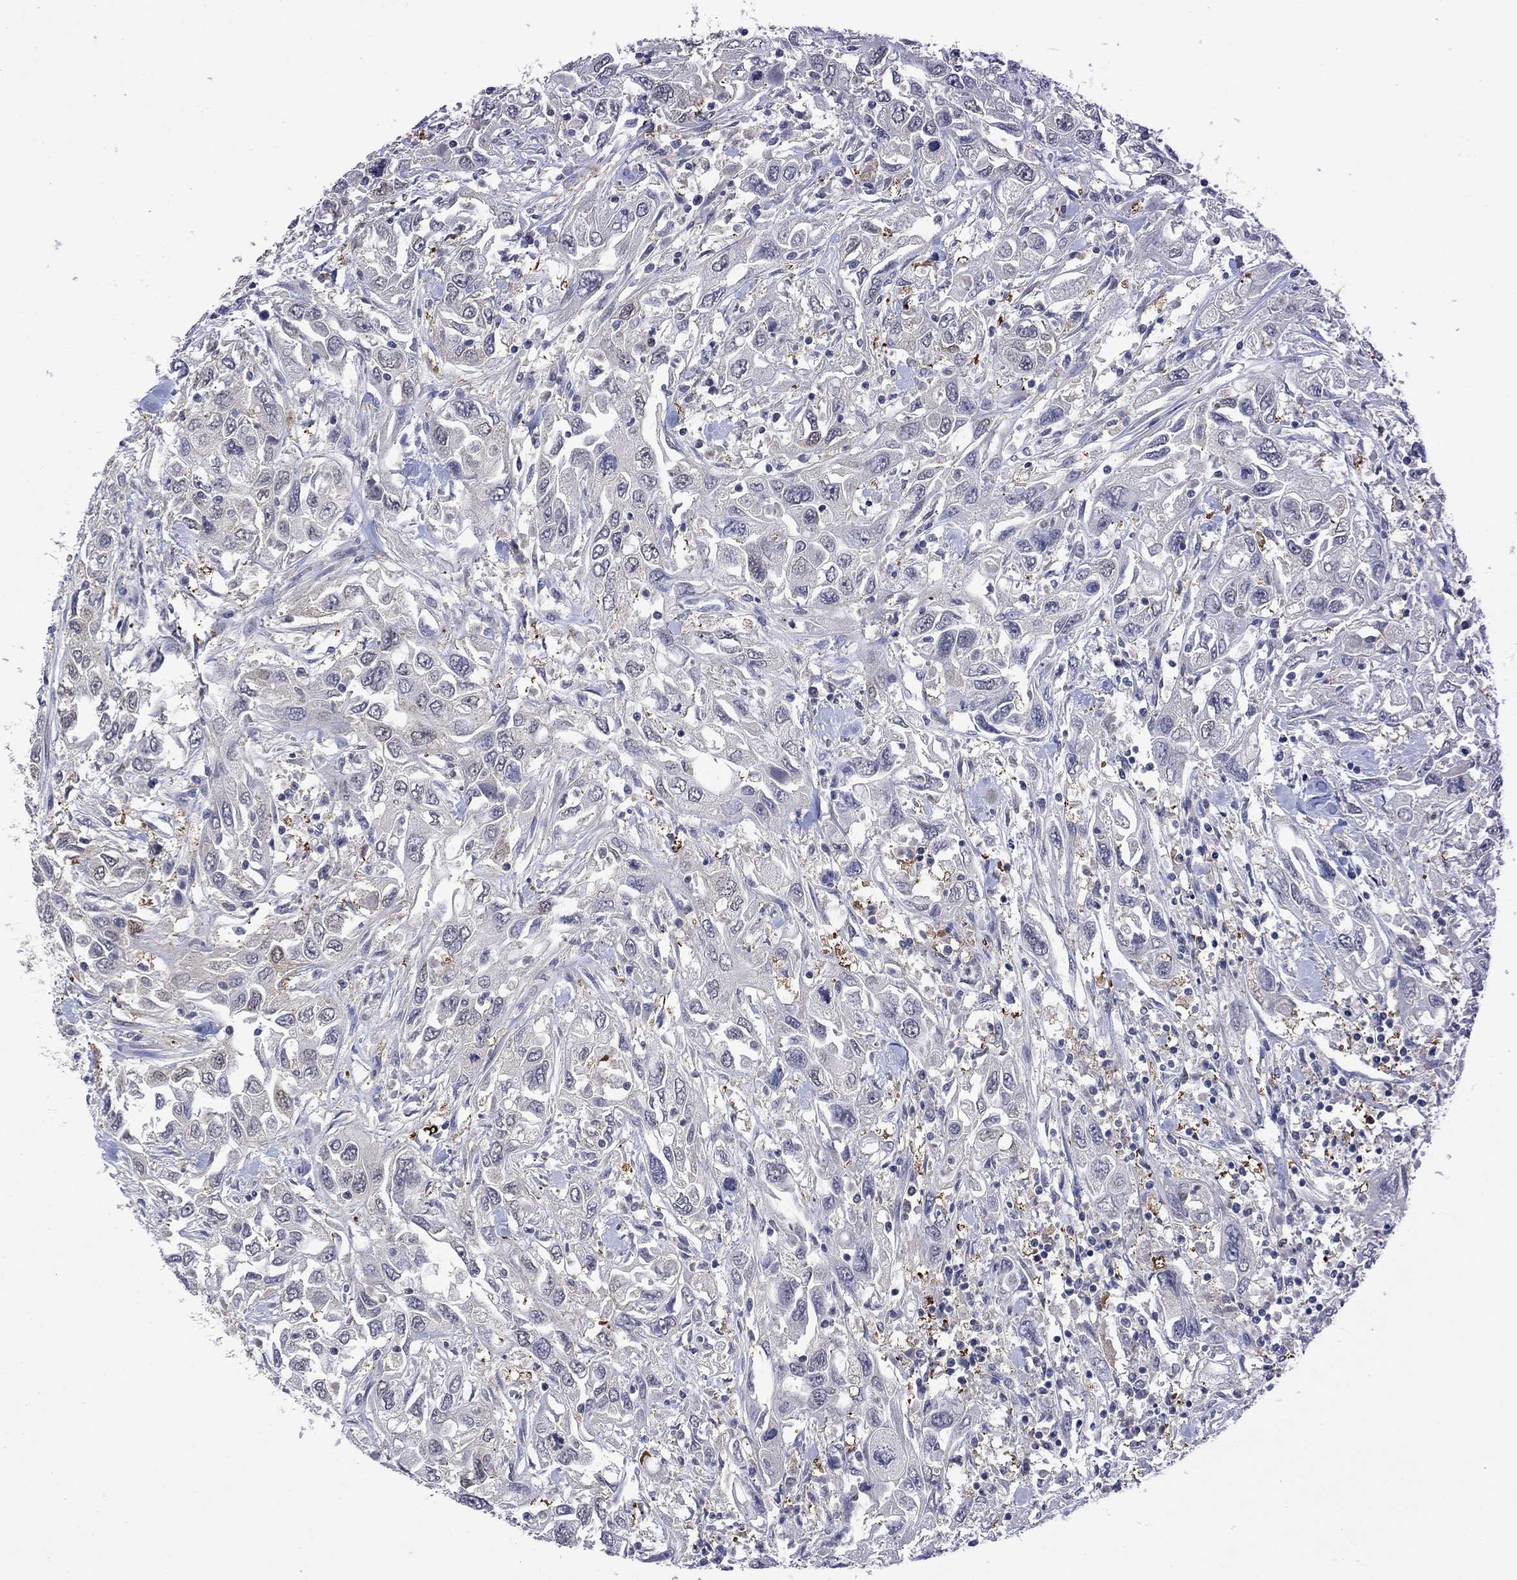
{"staining": {"intensity": "negative", "quantity": "none", "location": "none"}, "tissue": "urothelial cancer", "cell_type": "Tumor cells", "image_type": "cancer", "snomed": [{"axis": "morphology", "description": "Urothelial carcinoma, High grade"}, {"axis": "topography", "description": "Urinary bladder"}], "caption": "IHC image of neoplastic tissue: urothelial cancer stained with DAB (3,3'-diaminobenzidine) demonstrates no significant protein staining in tumor cells.", "gene": "CBR1", "patient": {"sex": "male", "age": 76}}